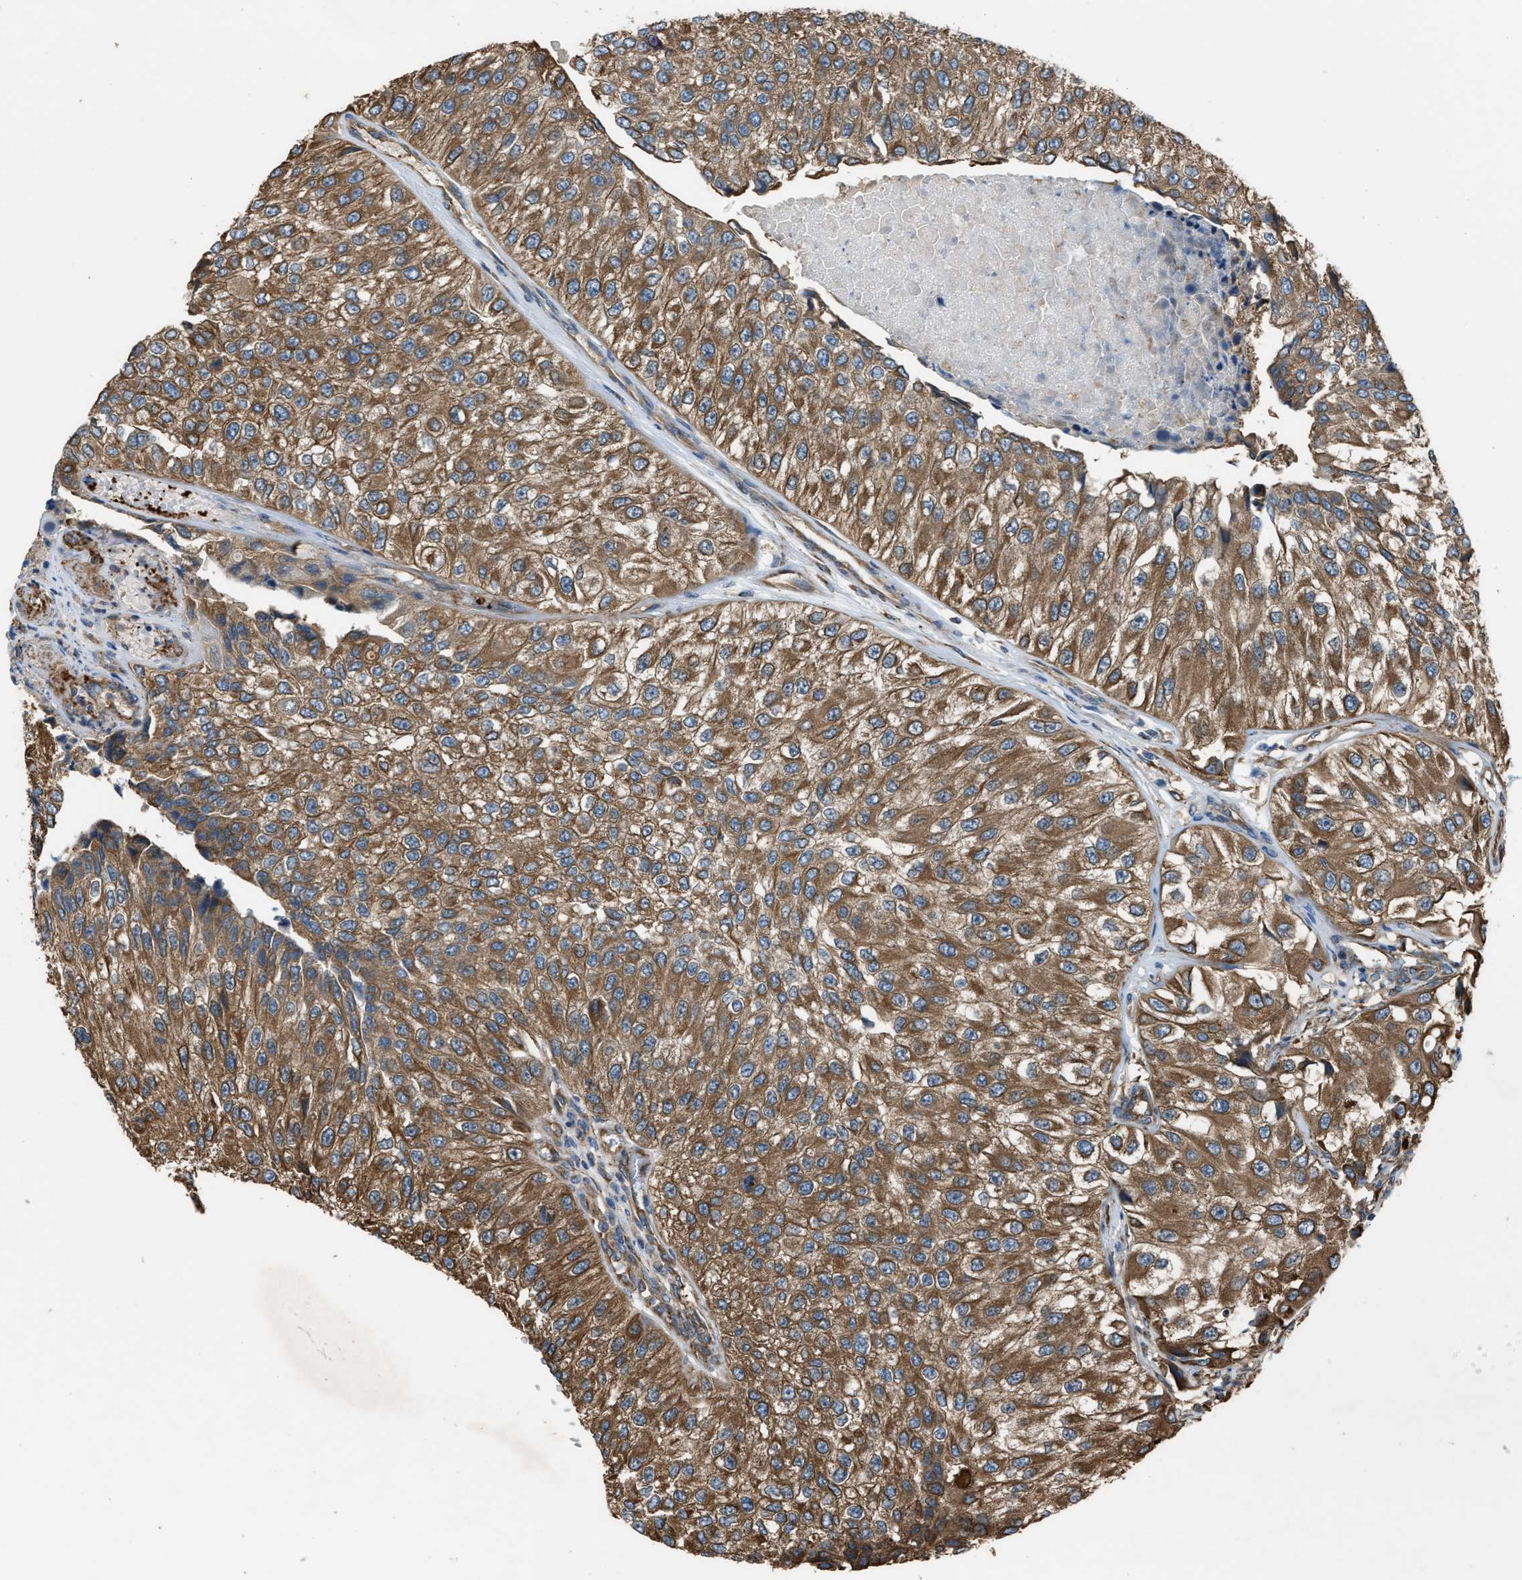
{"staining": {"intensity": "moderate", "quantity": ">75%", "location": "cytoplasmic/membranous"}, "tissue": "urothelial cancer", "cell_type": "Tumor cells", "image_type": "cancer", "snomed": [{"axis": "morphology", "description": "Urothelial carcinoma, High grade"}, {"axis": "topography", "description": "Kidney"}, {"axis": "topography", "description": "Urinary bladder"}], "caption": "Human urothelial carcinoma (high-grade) stained with a protein marker shows moderate staining in tumor cells.", "gene": "TRPC1", "patient": {"sex": "male", "age": 77}}